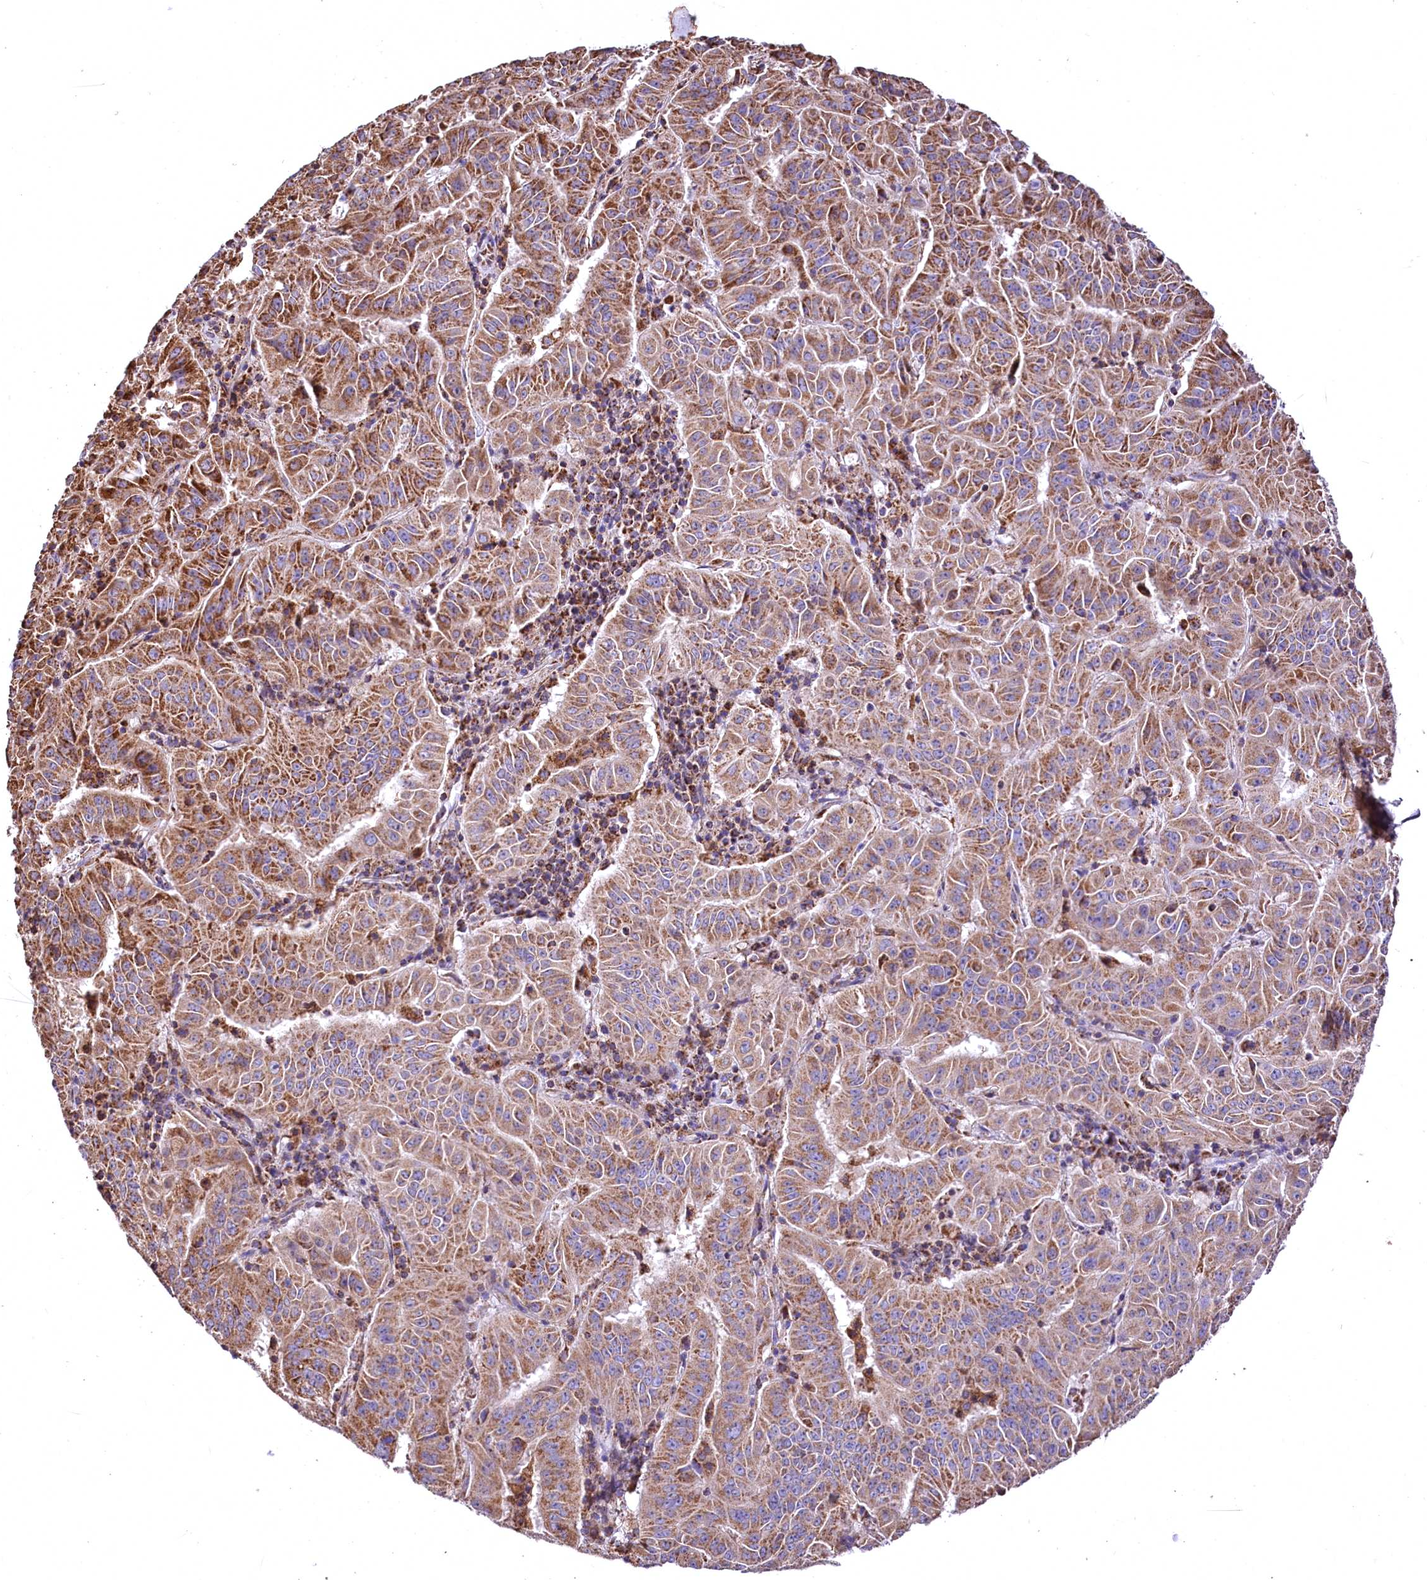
{"staining": {"intensity": "moderate", "quantity": "25%-75%", "location": "cytoplasmic/membranous"}, "tissue": "pancreatic cancer", "cell_type": "Tumor cells", "image_type": "cancer", "snomed": [{"axis": "morphology", "description": "Adenocarcinoma, NOS"}, {"axis": "topography", "description": "Pancreas"}], "caption": "This is a micrograph of IHC staining of pancreatic cancer, which shows moderate positivity in the cytoplasmic/membranous of tumor cells.", "gene": "NUDT15", "patient": {"sex": "male", "age": 63}}